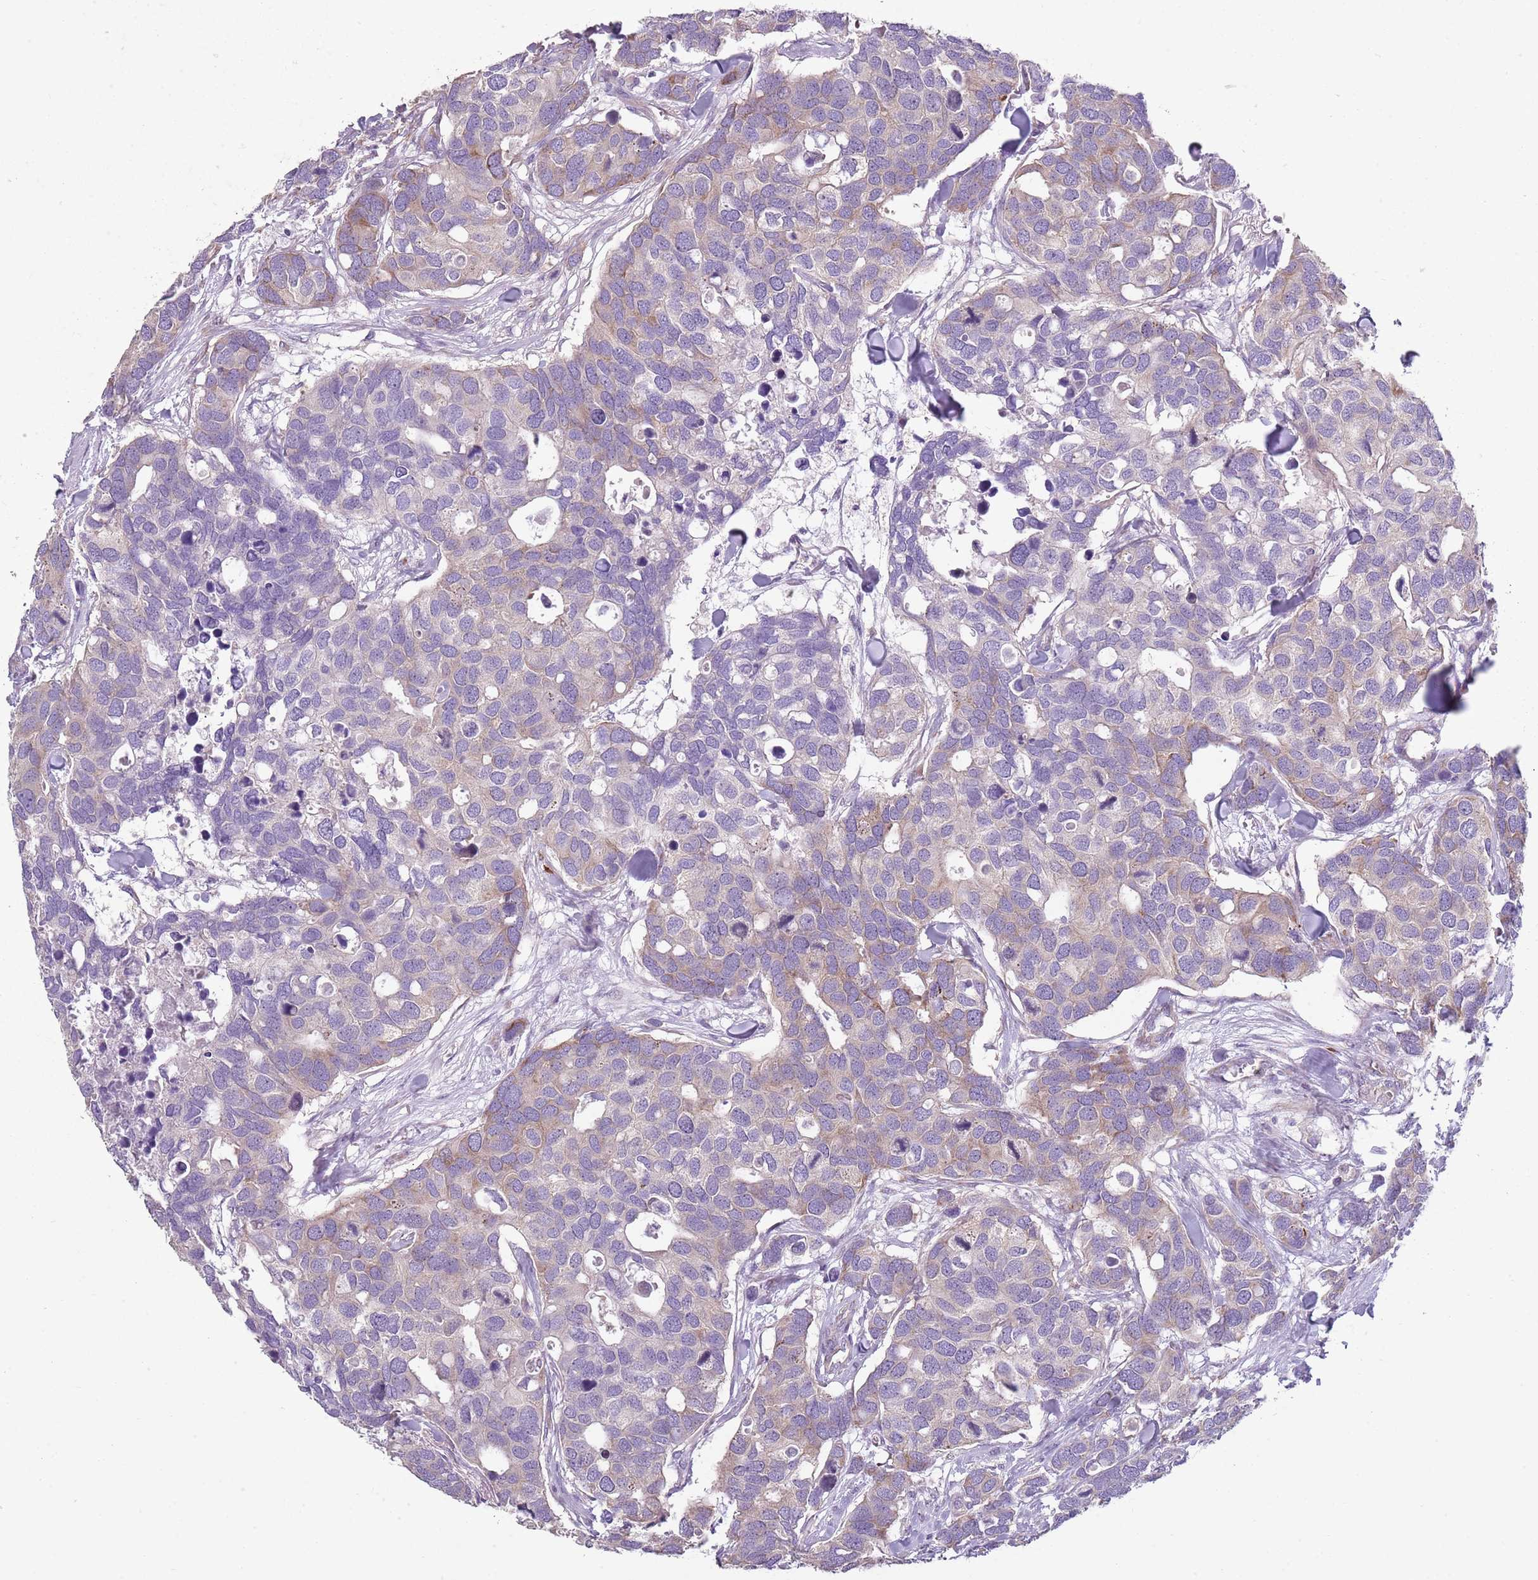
{"staining": {"intensity": "weak", "quantity": "25%-75%", "location": "cytoplasmic/membranous"}, "tissue": "breast cancer", "cell_type": "Tumor cells", "image_type": "cancer", "snomed": [{"axis": "morphology", "description": "Duct carcinoma"}, {"axis": "topography", "description": "Breast"}], "caption": "A brown stain shows weak cytoplasmic/membranous staining of a protein in human breast cancer (intraductal carcinoma) tumor cells. The staining was performed using DAB, with brown indicating positive protein expression. Nuclei are stained blue with hematoxylin.", "gene": "ZNF583", "patient": {"sex": "female", "age": 83}}